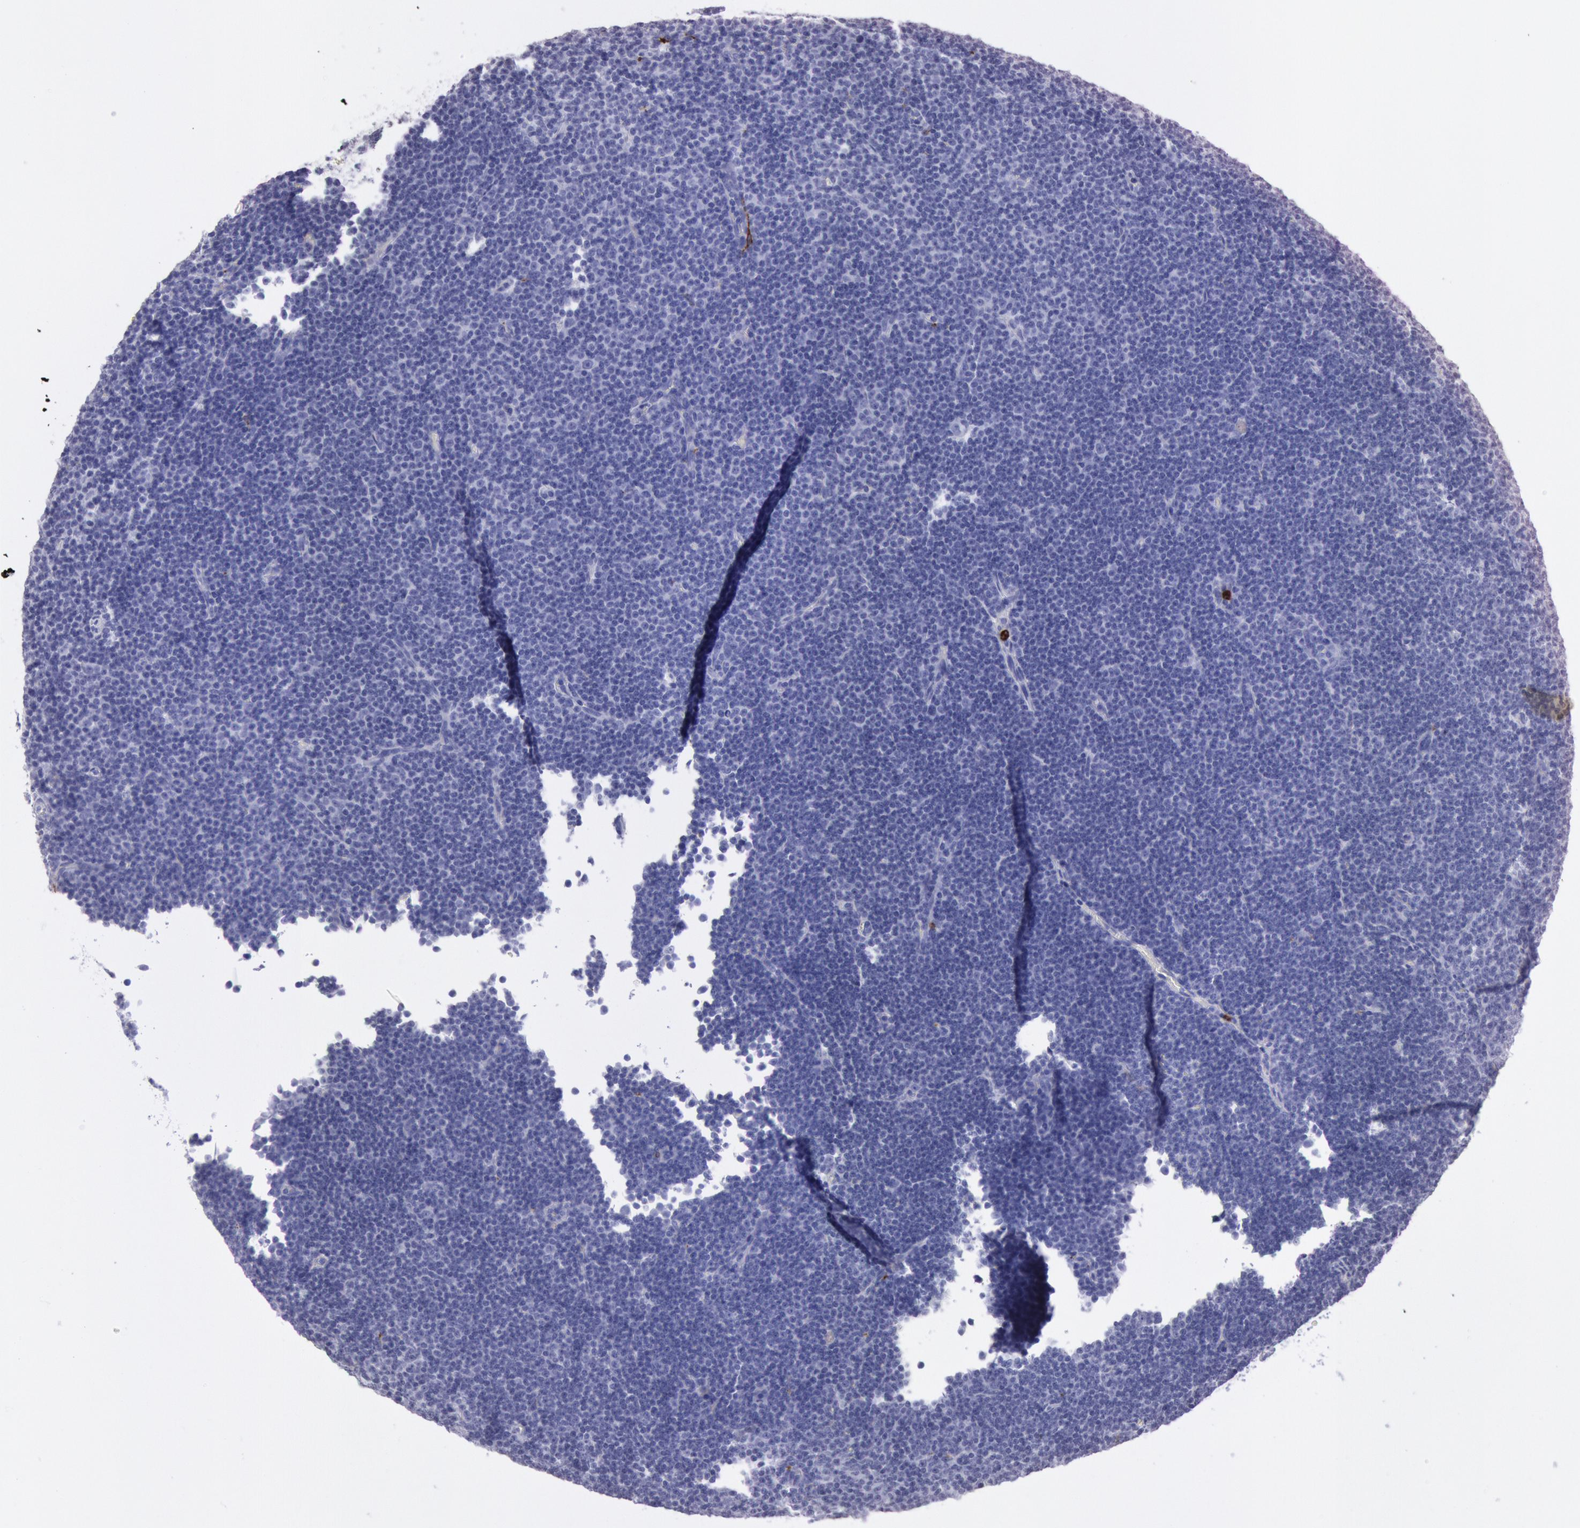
{"staining": {"intensity": "negative", "quantity": "none", "location": "none"}, "tissue": "lymphoma", "cell_type": "Tumor cells", "image_type": "cancer", "snomed": [{"axis": "morphology", "description": "Malignant lymphoma, non-Hodgkin's type, Low grade"}, {"axis": "topography", "description": "Lymph node"}], "caption": "A photomicrograph of malignant lymphoma, non-Hodgkin's type (low-grade) stained for a protein reveals no brown staining in tumor cells.", "gene": "FCN1", "patient": {"sex": "male", "age": 57}}